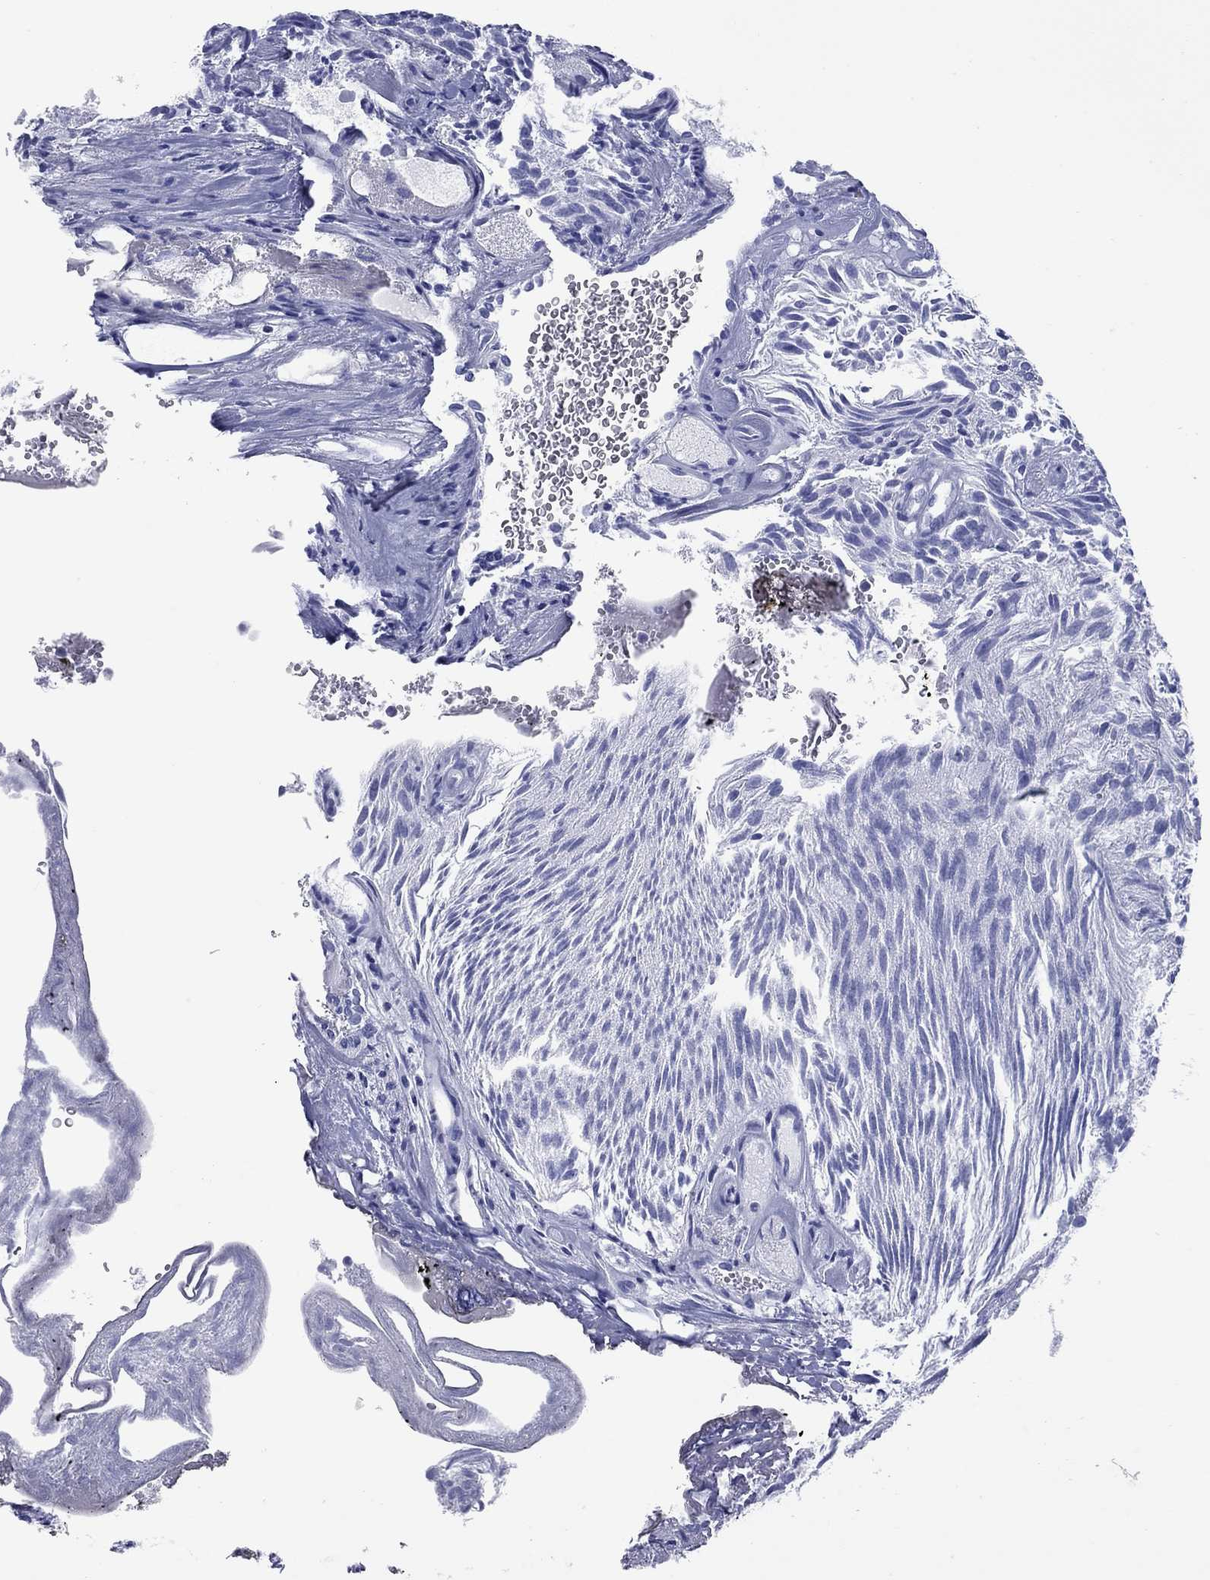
{"staining": {"intensity": "negative", "quantity": "none", "location": "none"}, "tissue": "urothelial cancer", "cell_type": "Tumor cells", "image_type": "cancer", "snomed": [{"axis": "morphology", "description": "Urothelial carcinoma, Low grade"}, {"axis": "topography", "description": "Urinary bladder"}], "caption": "Immunohistochemistry photomicrograph of neoplastic tissue: urothelial carcinoma (low-grade) stained with DAB displays no significant protein expression in tumor cells.", "gene": "CCNA1", "patient": {"sex": "female", "age": 87}}